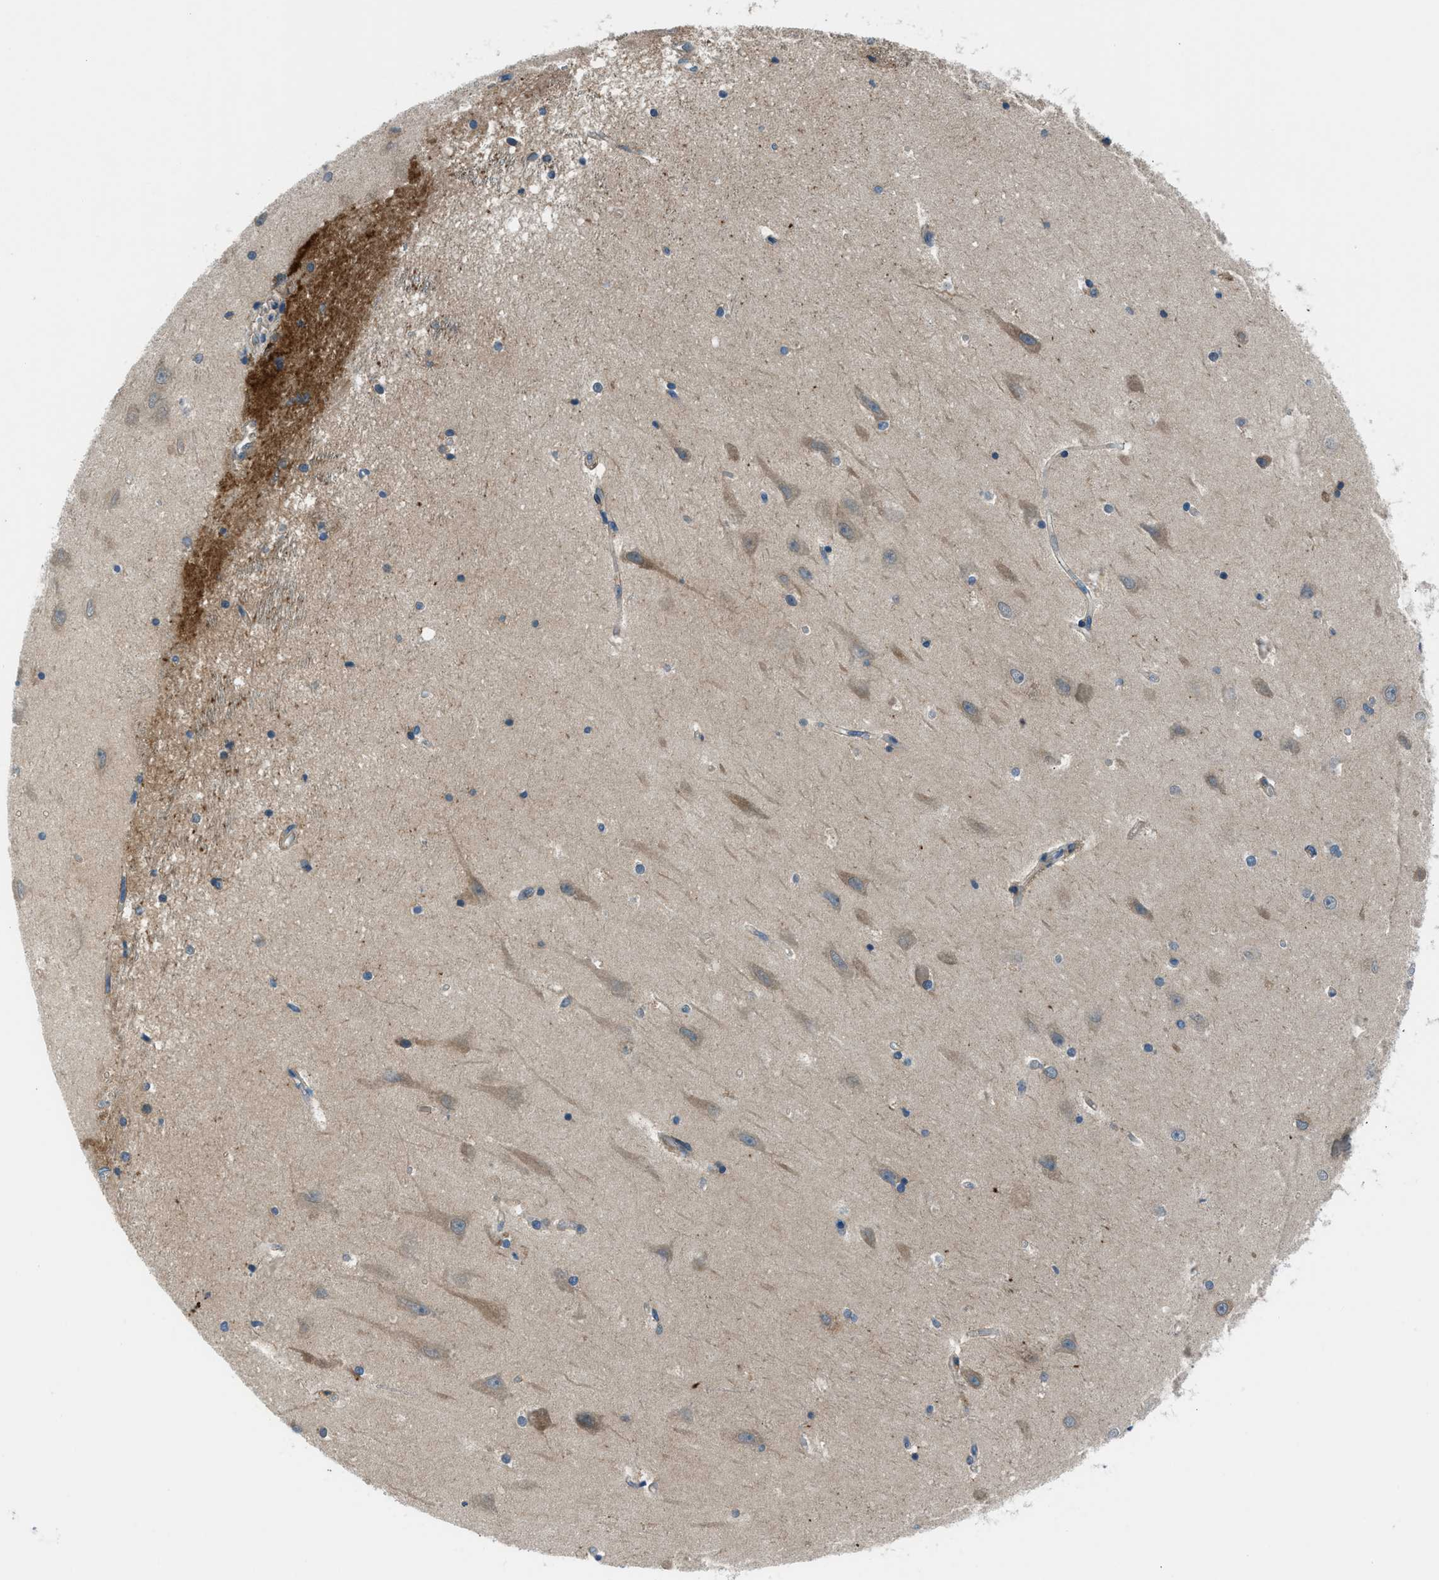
{"staining": {"intensity": "moderate", "quantity": "25%-75%", "location": "cytoplasmic/membranous"}, "tissue": "hippocampus", "cell_type": "Glial cells", "image_type": "normal", "snomed": [{"axis": "morphology", "description": "Normal tissue, NOS"}, {"axis": "topography", "description": "Hippocampus"}], "caption": "The photomicrograph demonstrates immunohistochemical staining of unremarkable hippocampus. There is moderate cytoplasmic/membranous staining is seen in about 25%-75% of glial cells.", "gene": "EDARADD", "patient": {"sex": "male", "age": 45}}